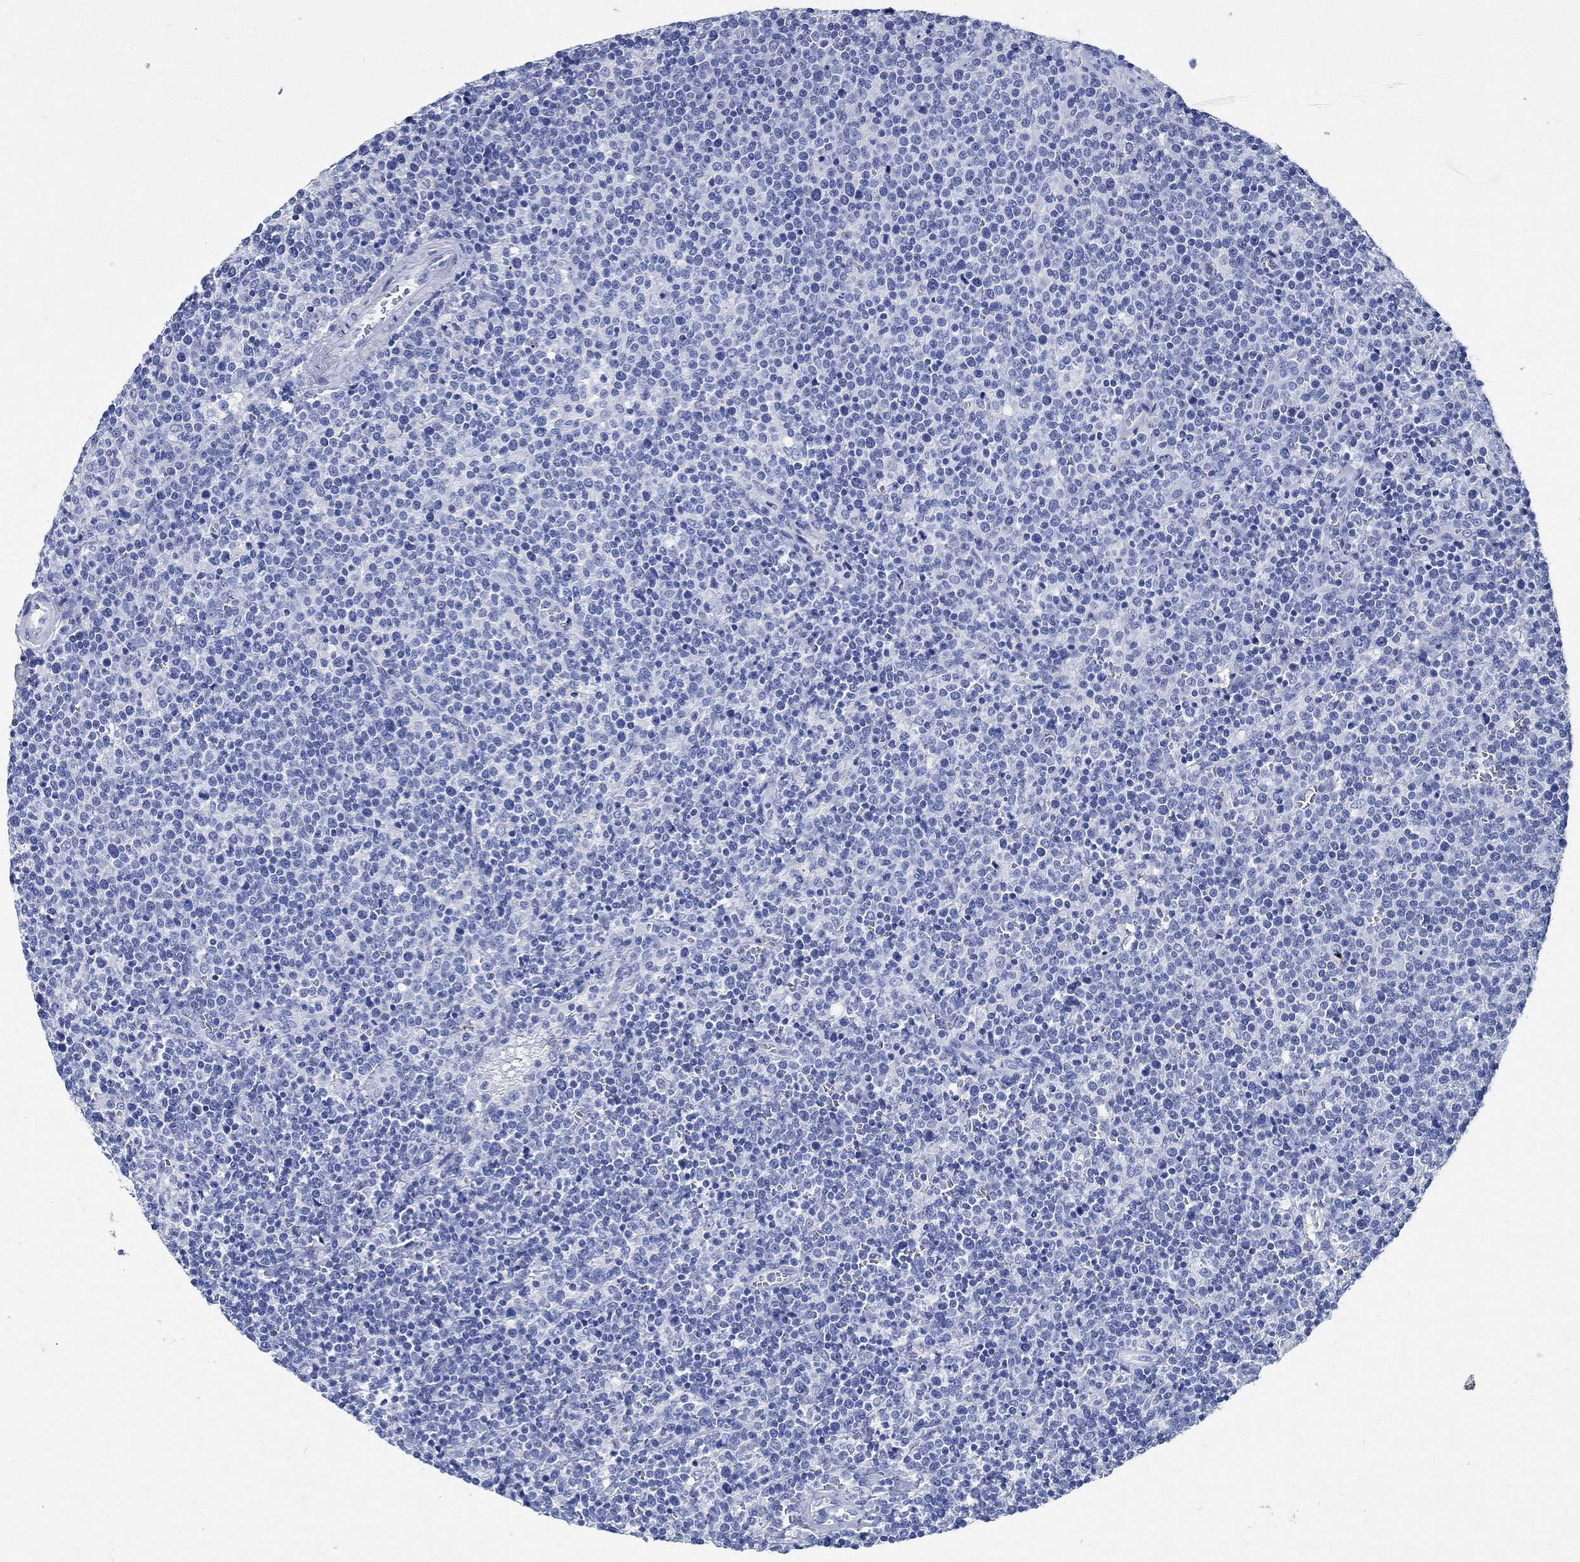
{"staining": {"intensity": "negative", "quantity": "none", "location": "none"}, "tissue": "lymphoma", "cell_type": "Tumor cells", "image_type": "cancer", "snomed": [{"axis": "morphology", "description": "Malignant lymphoma, non-Hodgkin's type, High grade"}, {"axis": "topography", "description": "Lymph node"}], "caption": "This image is of malignant lymphoma, non-Hodgkin's type (high-grade) stained with immunohistochemistry (IHC) to label a protein in brown with the nuclei are counter-stained blue. There is no staining in tumor cells.", "gene": "TMEM221", "patient": {"sex": "male", "age": 61}}